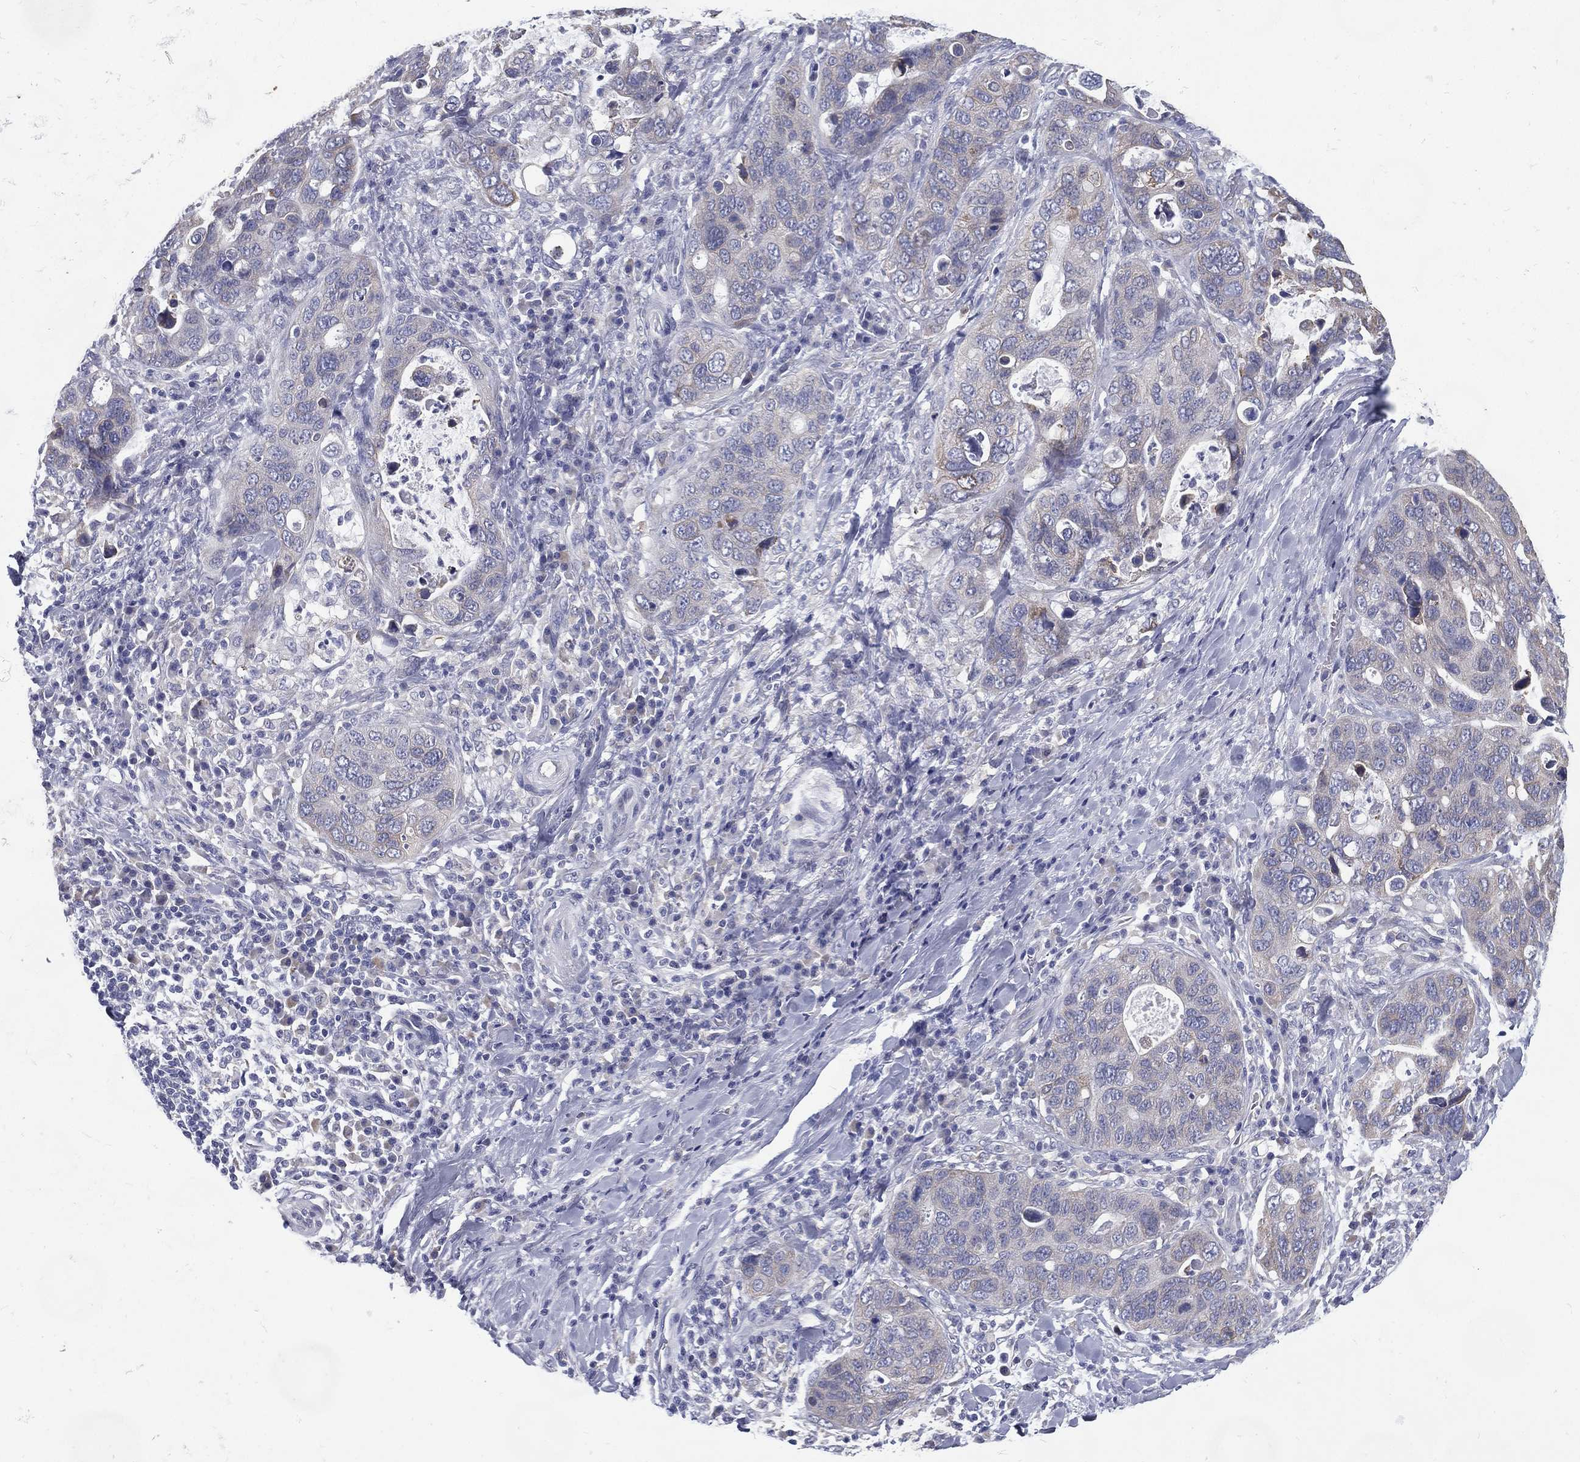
{"staining": {"intensity": "negative", "quantity": "none", "location": "none"}, "tissue": "stomach cancer", "cell_type": "Tumor cells", "image_type": "cancer", "snomed": [{"axis": "morphology", "description": "Adenocarcinoma, NOS"}, {"axis": "topography", "description": "Stomach"}], "caption": "Tumor cells are negative for protein expression in human stomach cancer (adenocarcinoma).", "gene": "C19orf18", "patient": {"sex": "male", "age": 54}}